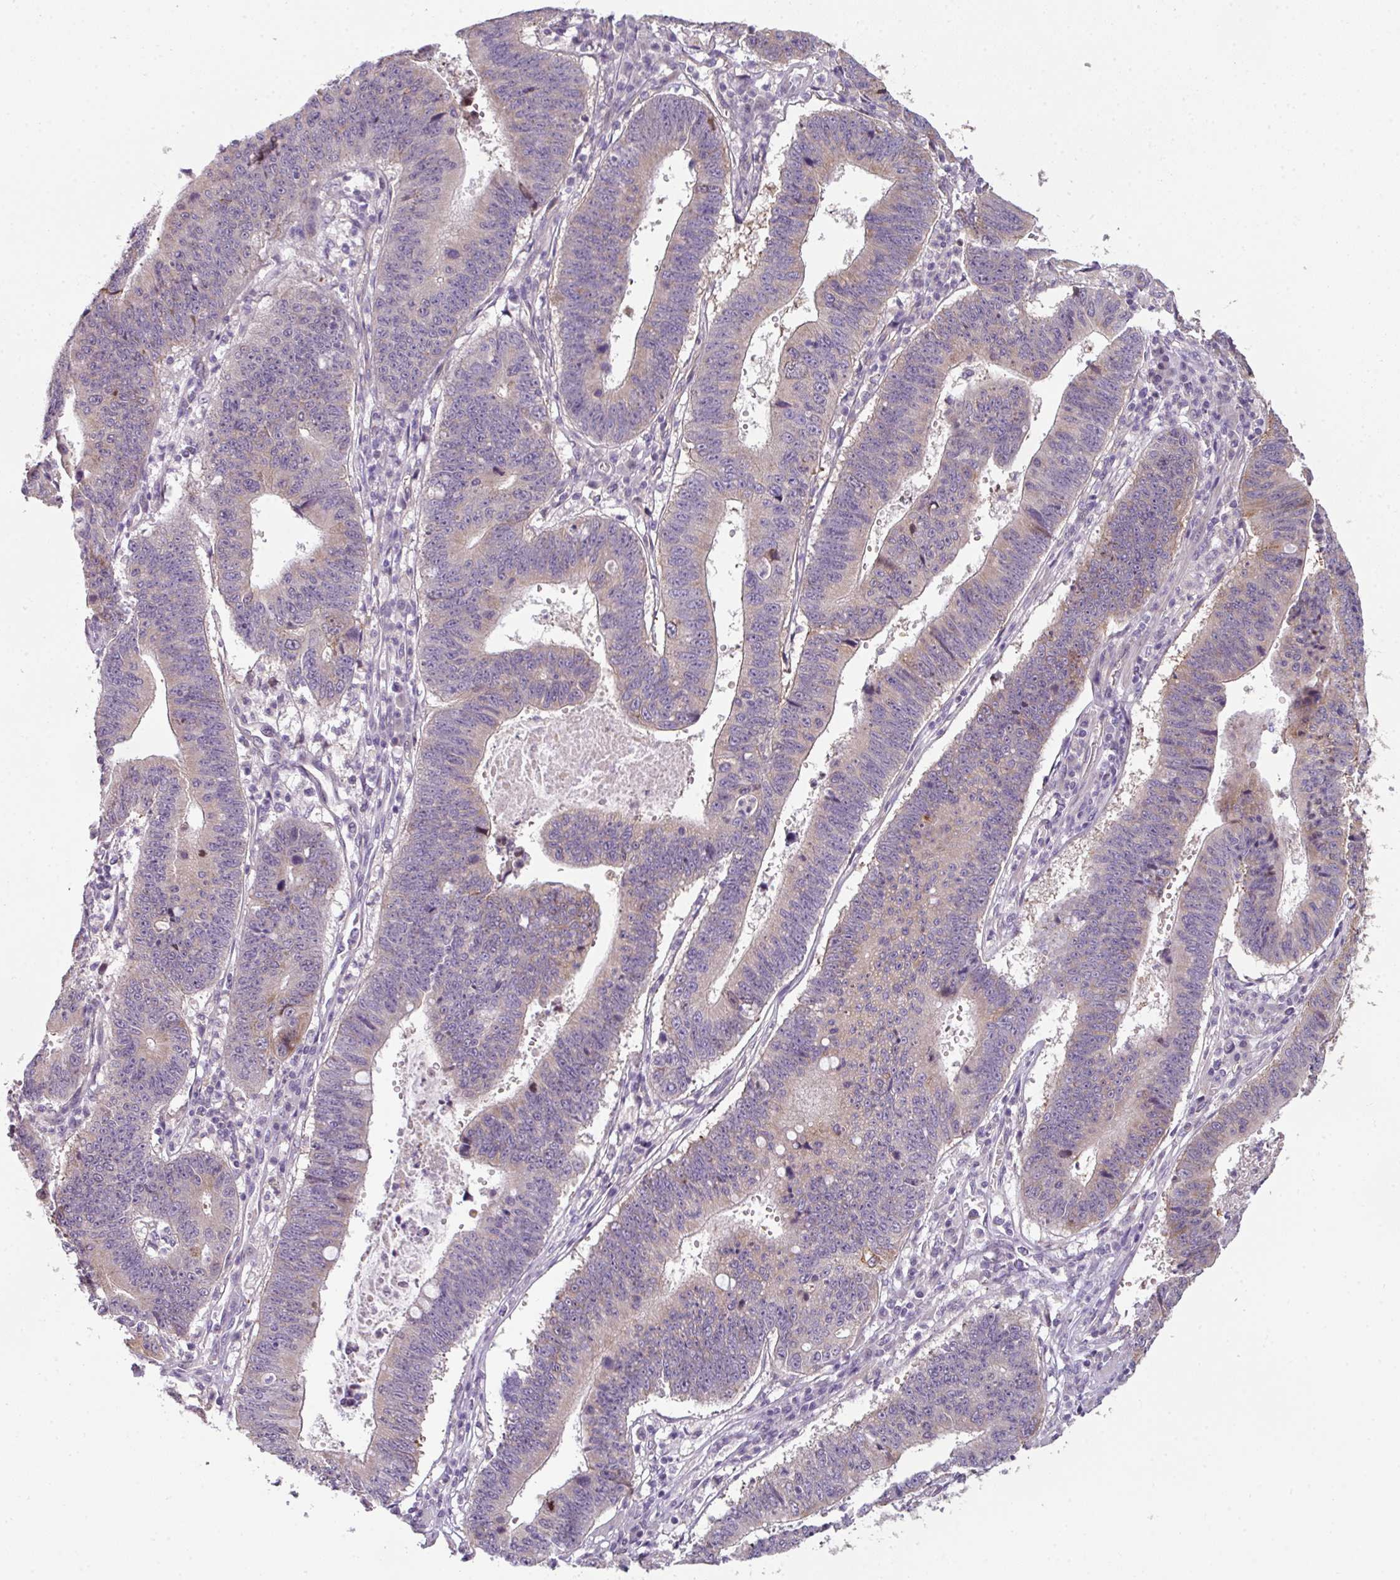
{"staining": {"intensity": "weak", "quantity": "<25%", "location": "cytoplasmic/membranous"}, "tissue": "stomach cancer", "cell_type": "Tumor cells", "image_type": "cancer", "snomed": [{"axis": "morphology", "description": "Adenocarcinoma, NOS"}, {"axis": "topography", "description": "Stomach"}], "caption": "An image of human stomach cancer (adenocarcinoma) is negative for staining in tumor cells.", "gene": "C19orf33", "patient": {"sex": "male", "age": 59}}